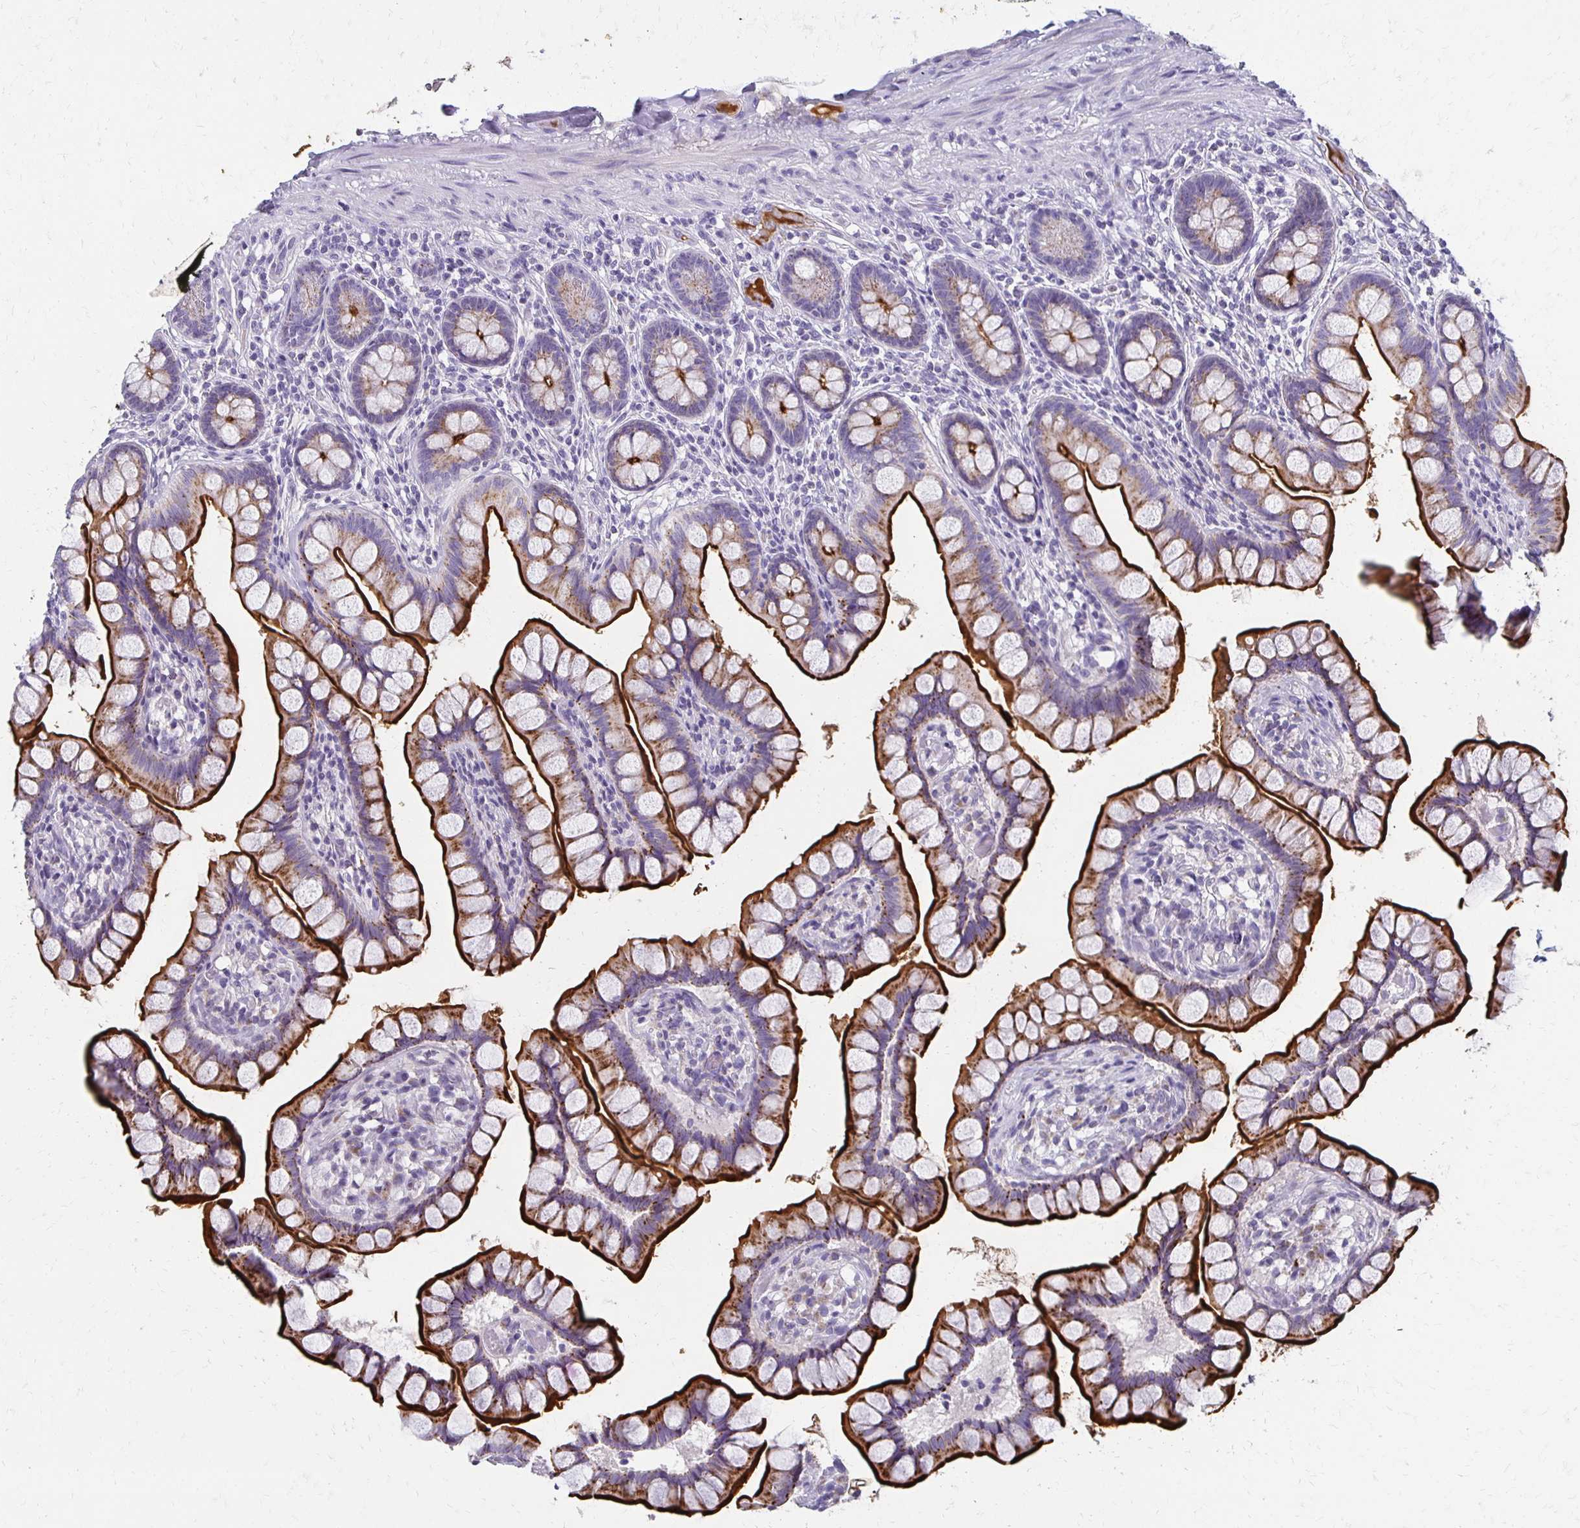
{"staining": {"intensity": "strong", "quantity": "25%-75%", "location": "cytoplasmic/membranous"}, "tissue": "small intestine", "cell_type": "Glandular cells", "image_type": "normal", "snomed": [{"axis": "morphology", "description": "Normal tissue, NOS"}, {"axis": "topography", "description": "Small intestine"}], "caption": "Protein analysis of normal small intestine demonstrates strong cytoplasmic/membranous positivity in approximately 25%-75% of glandular cells.", "gene": "BBS12", "patient": {"sex": "male", "age": 70}}